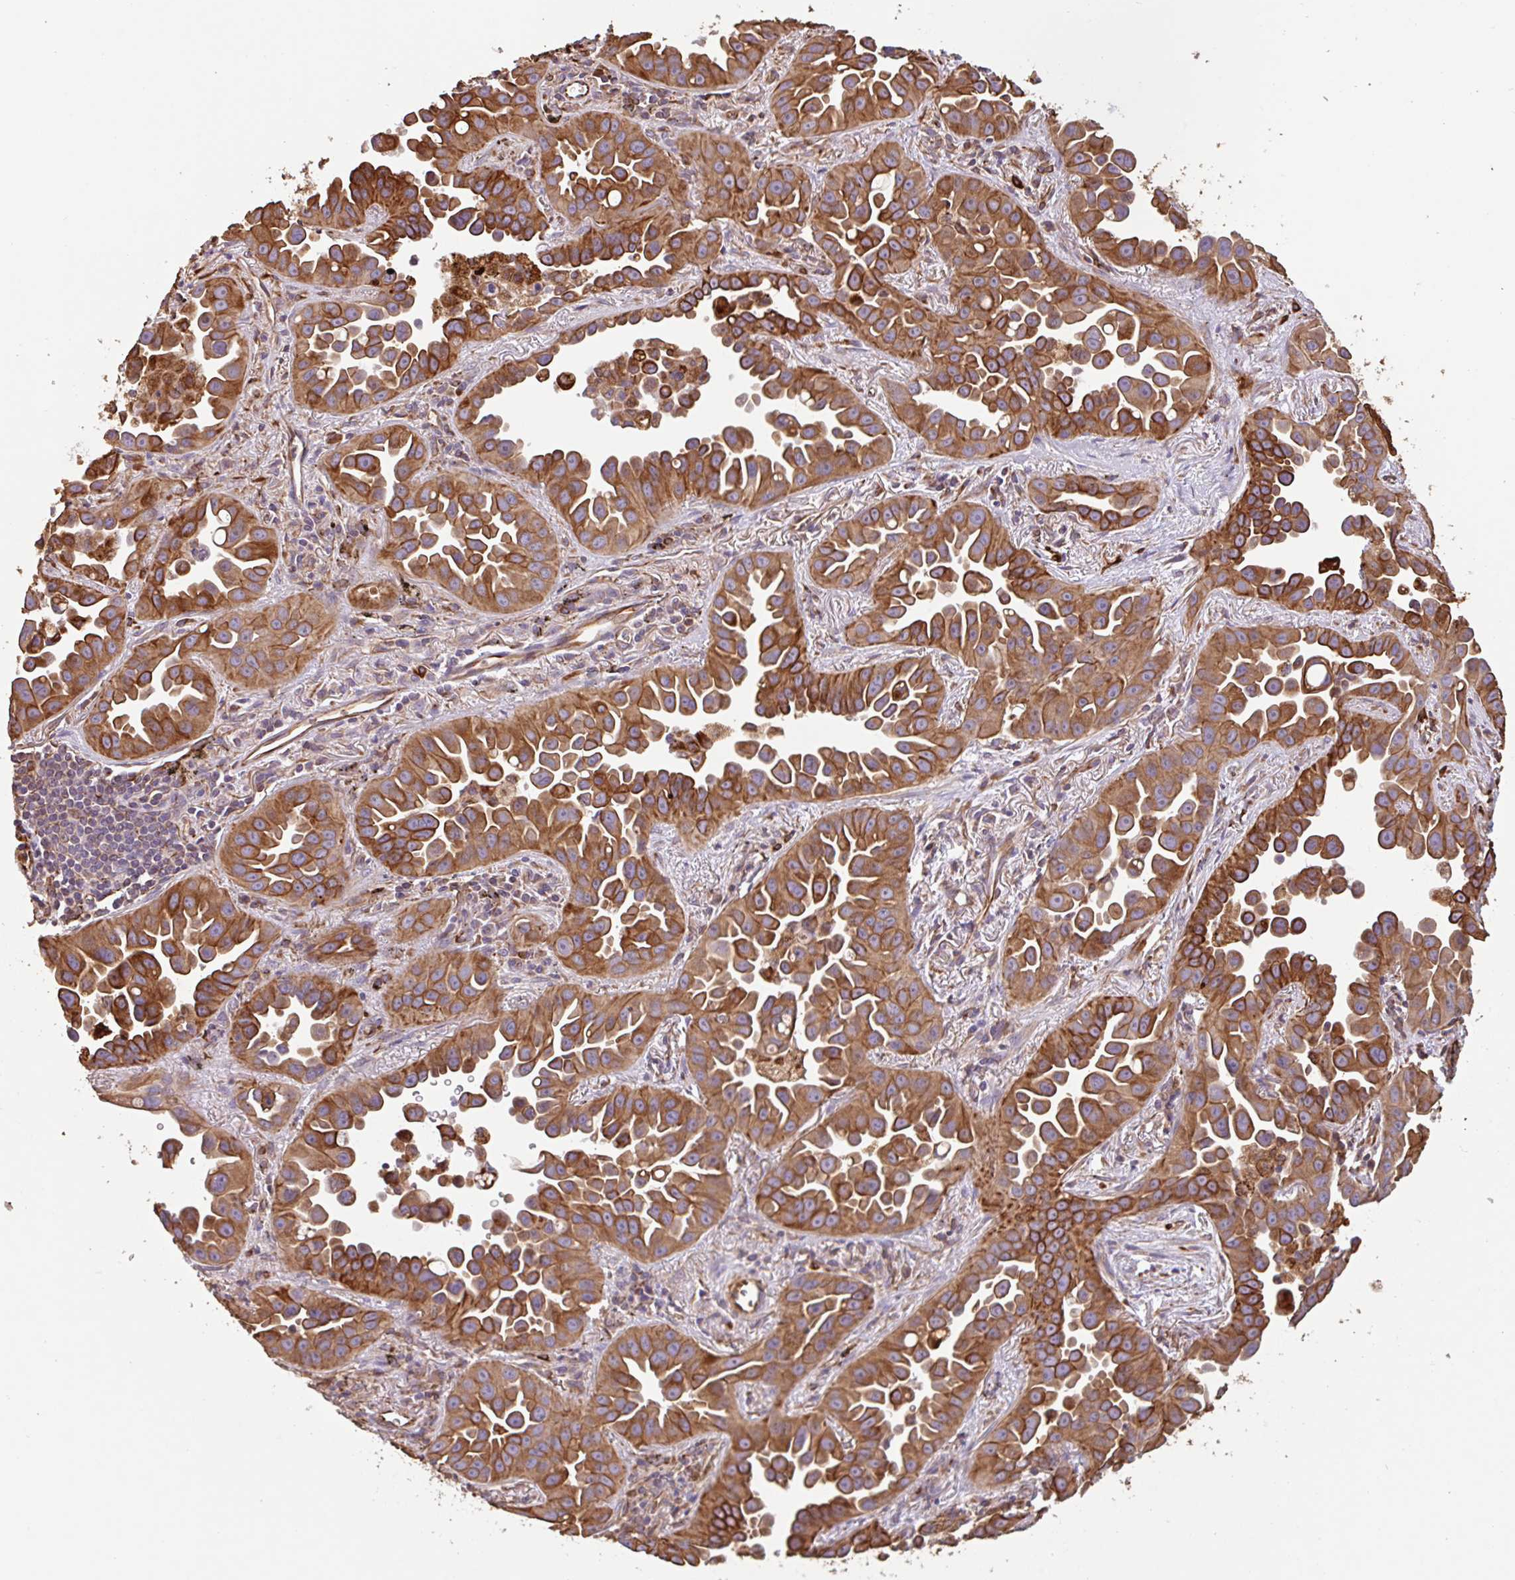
{"staining": {"intensity": "strong", "quantity": ">75%", "location": "cytoplasmic/membranous"}, "tissue": "lung cancer", "cell_type": "Tumor cells", "image_type": "cancer", "snomed": [{"axis": "morphology", "description": "Adenocarcinoma, NOS"}, {"axis": "topography", "description": "Lung"}], "caption": "Immunohistochemistry (IHC) image of neoplastic tissue: lung cancer (adenocarcinoma) stained using immunohistochemistry (IHC) displays high levels of strong protein expression localized specifically in the cytoplasmic/membranous of tumor cells, appearing as a cytoplasmic/membranous brown color.", "gene": "ZNF790", "patient": {"sex": "male", "age": 68}}